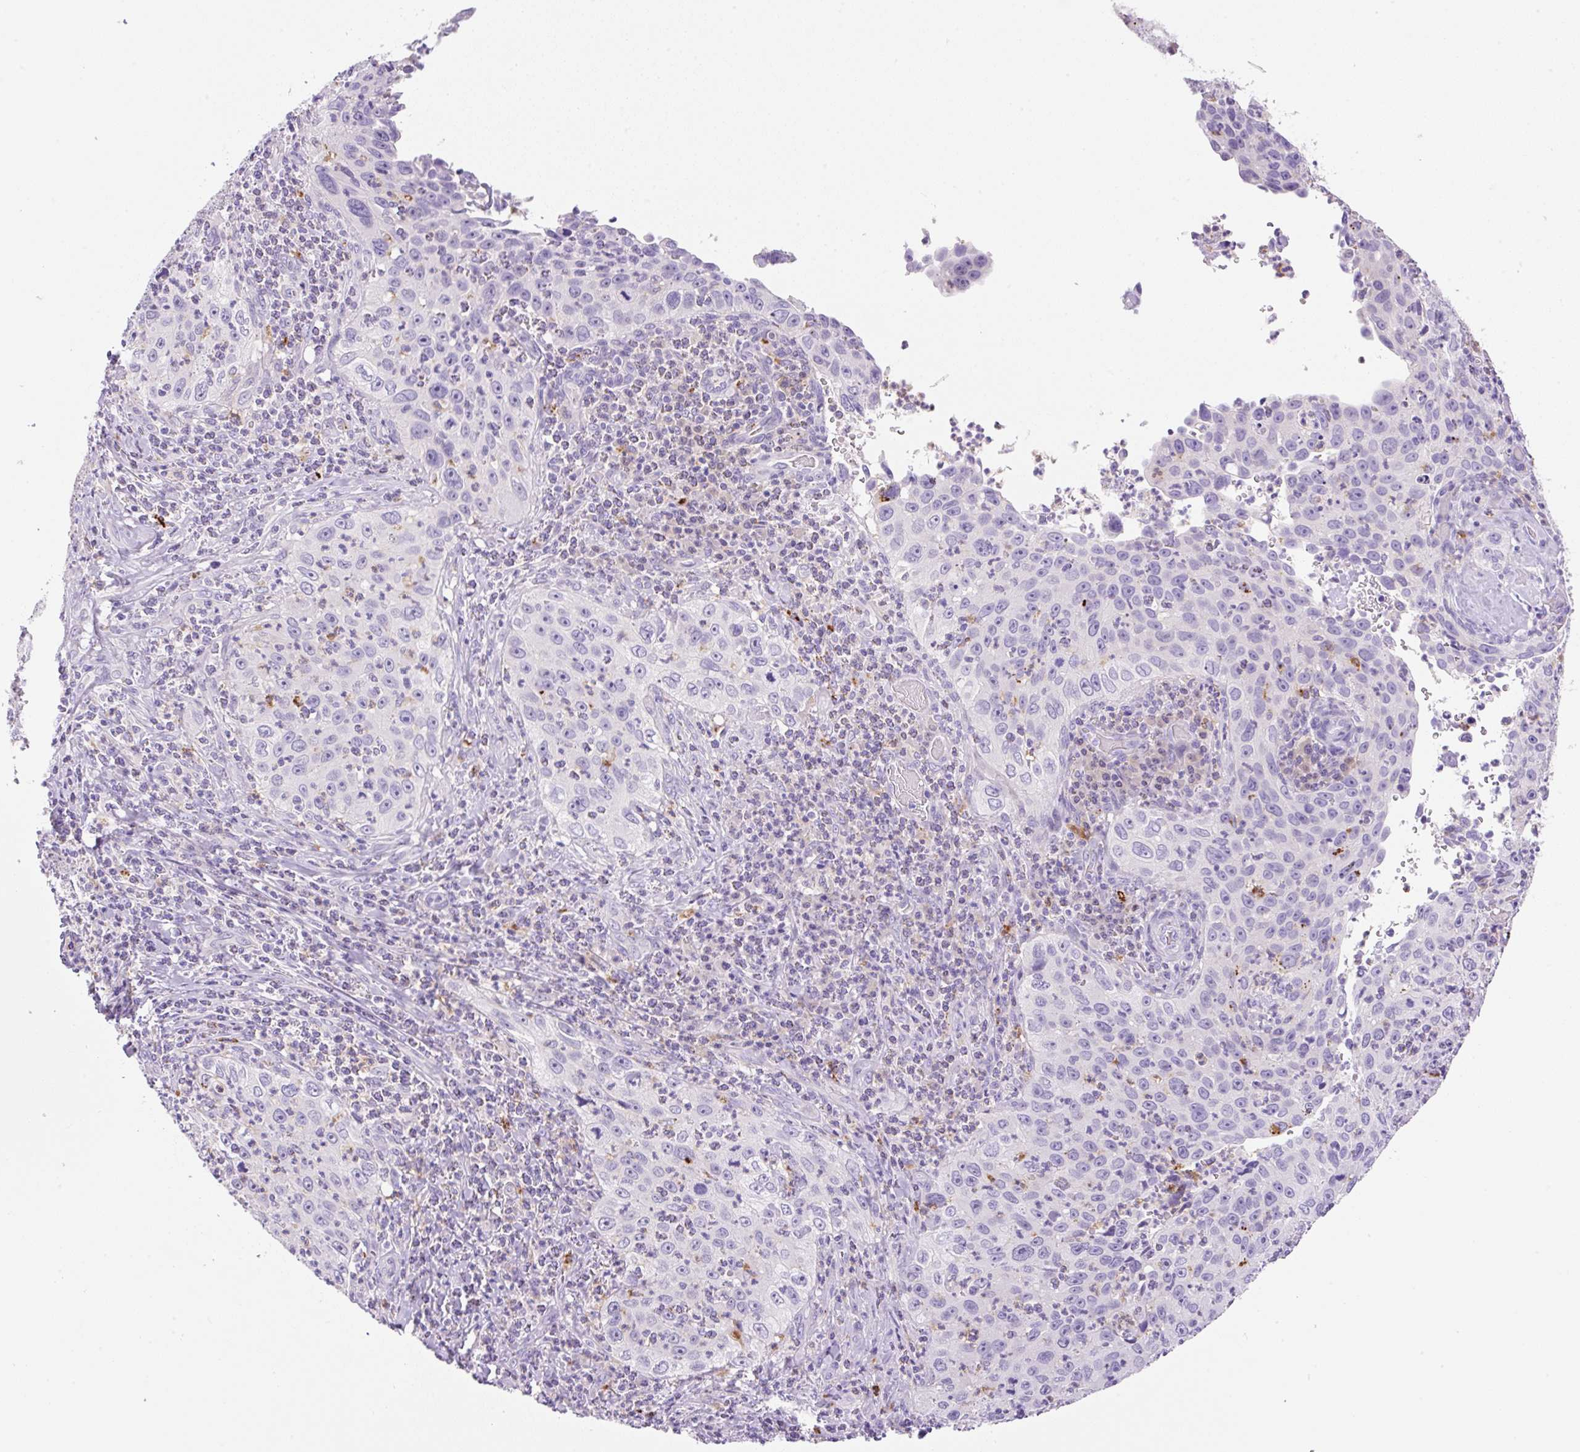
{"staining": {"intensity": "negative", "quantity": "none", "location": "none"}, "tissue": "cervical cancer", "cell_type": "Tumor cells", "image_type": "cancer", "snomed": [{"axis": "morphology", "description": "Squamous cell carcinoma, NOS"}, {"axis": "topography", "description": "Cervix"}], "caption": "Tumor cells show no significant positivity in squamous cell carcinoma (cervical). The staining was performed using DAB to visualize the protein expression in brown, while the nuclei were stained in blue with hematoxylin (Magnification: 20x).", "gene": "TDRD15", "patient": {"sex": "female", "age": 30}}